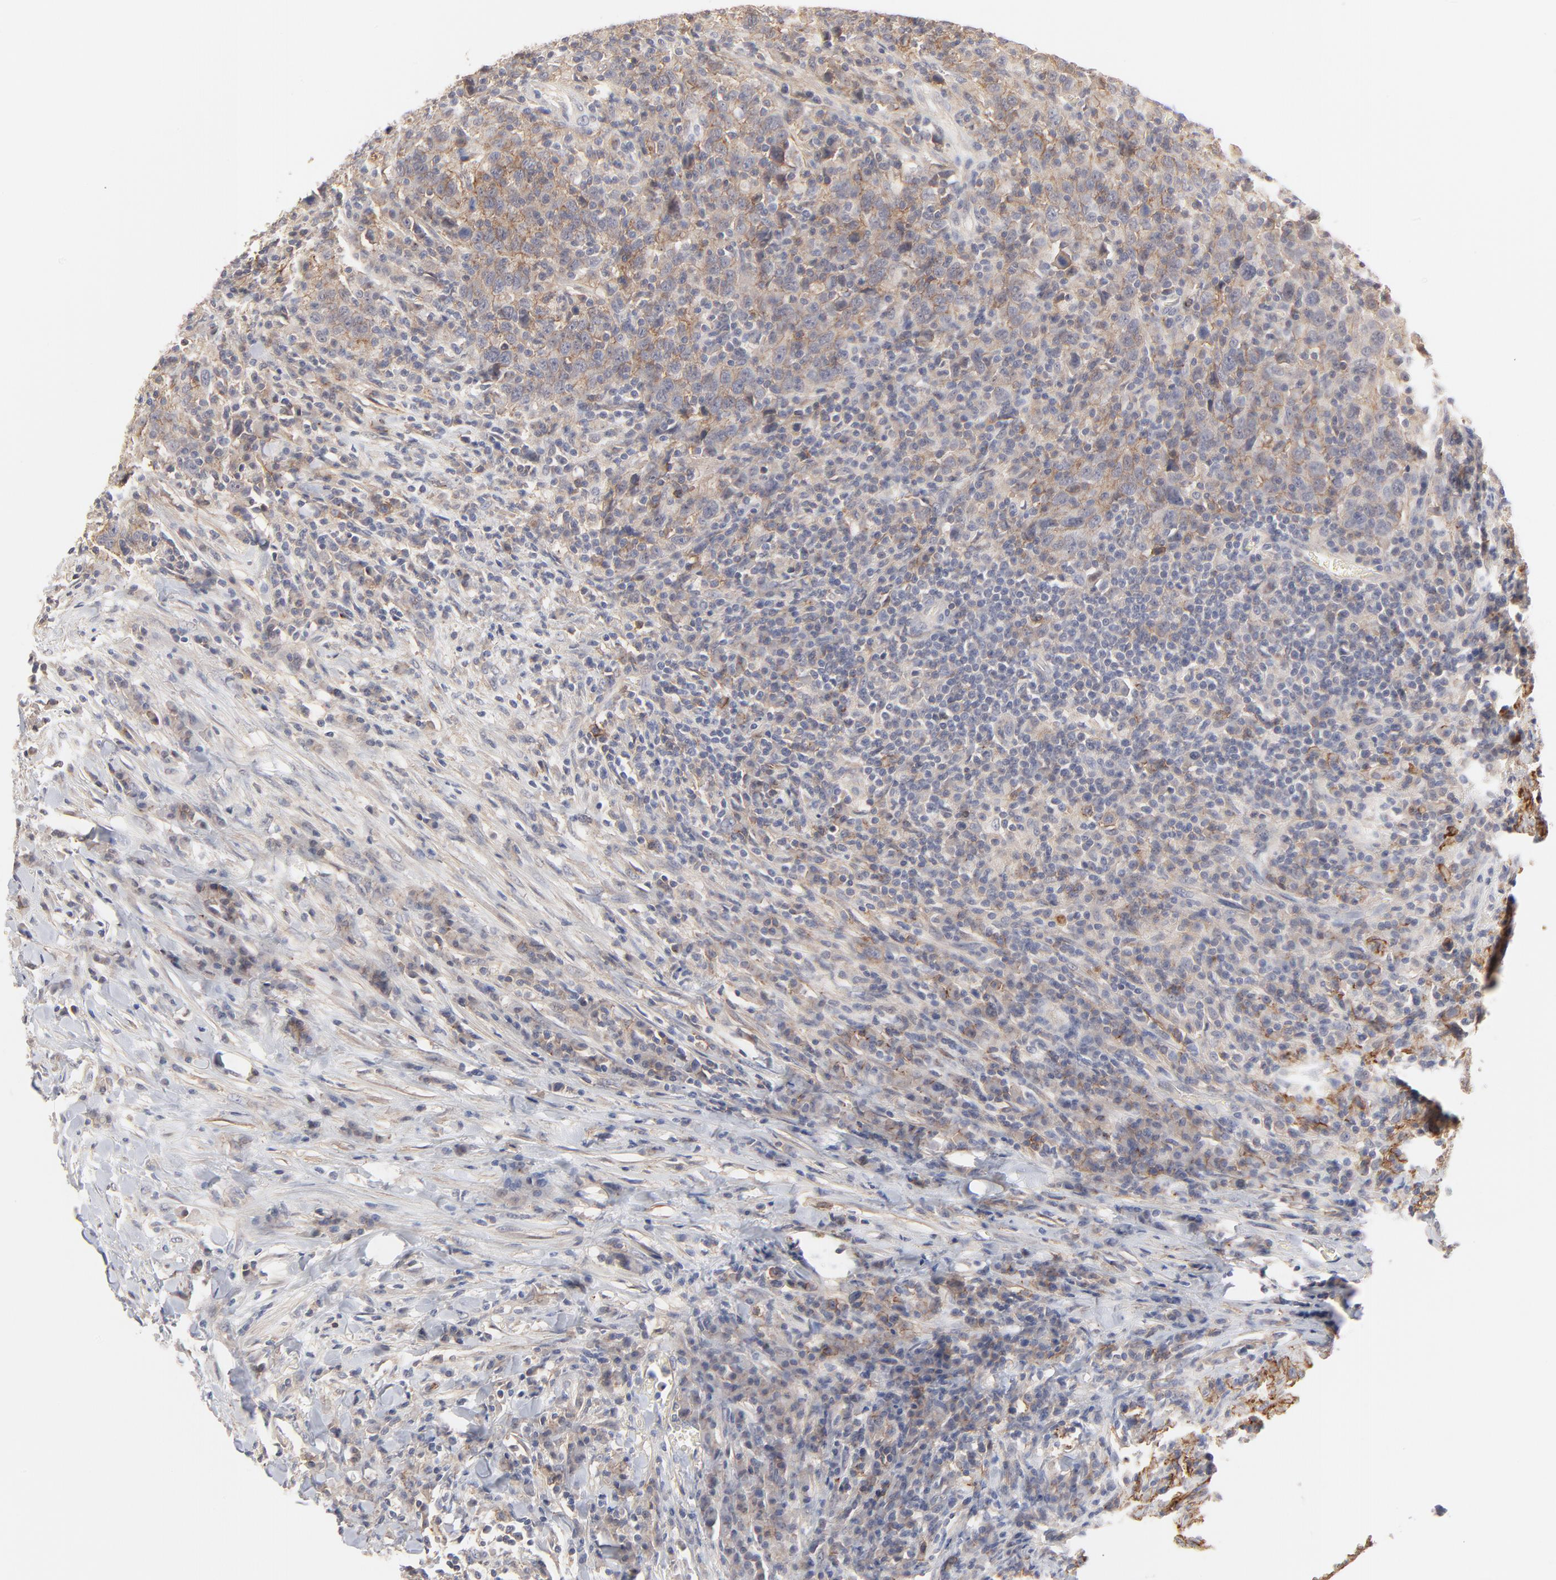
{"staining": {"intensity": "moderate", "quantity": ">75%", "location": "cytoplasmic/membranous"}, "tissue": "urothelial cancer", "cell_type": "Tumor cells", "image_type": "cancer", "snomed": [{"axis": "morphology", "description": "Urothelial carcinoma, High grade"}, {"axis": "topography", "description": "Urinary bladder"}], "caption": "Human urothelial cancer stained with a brown dye shows moderate cytoplasmic/membranous positive expression in approximately >75% of tumor cells.", "gene": "SLC16A1", "patient": {"sex": "male", "age": 61}}